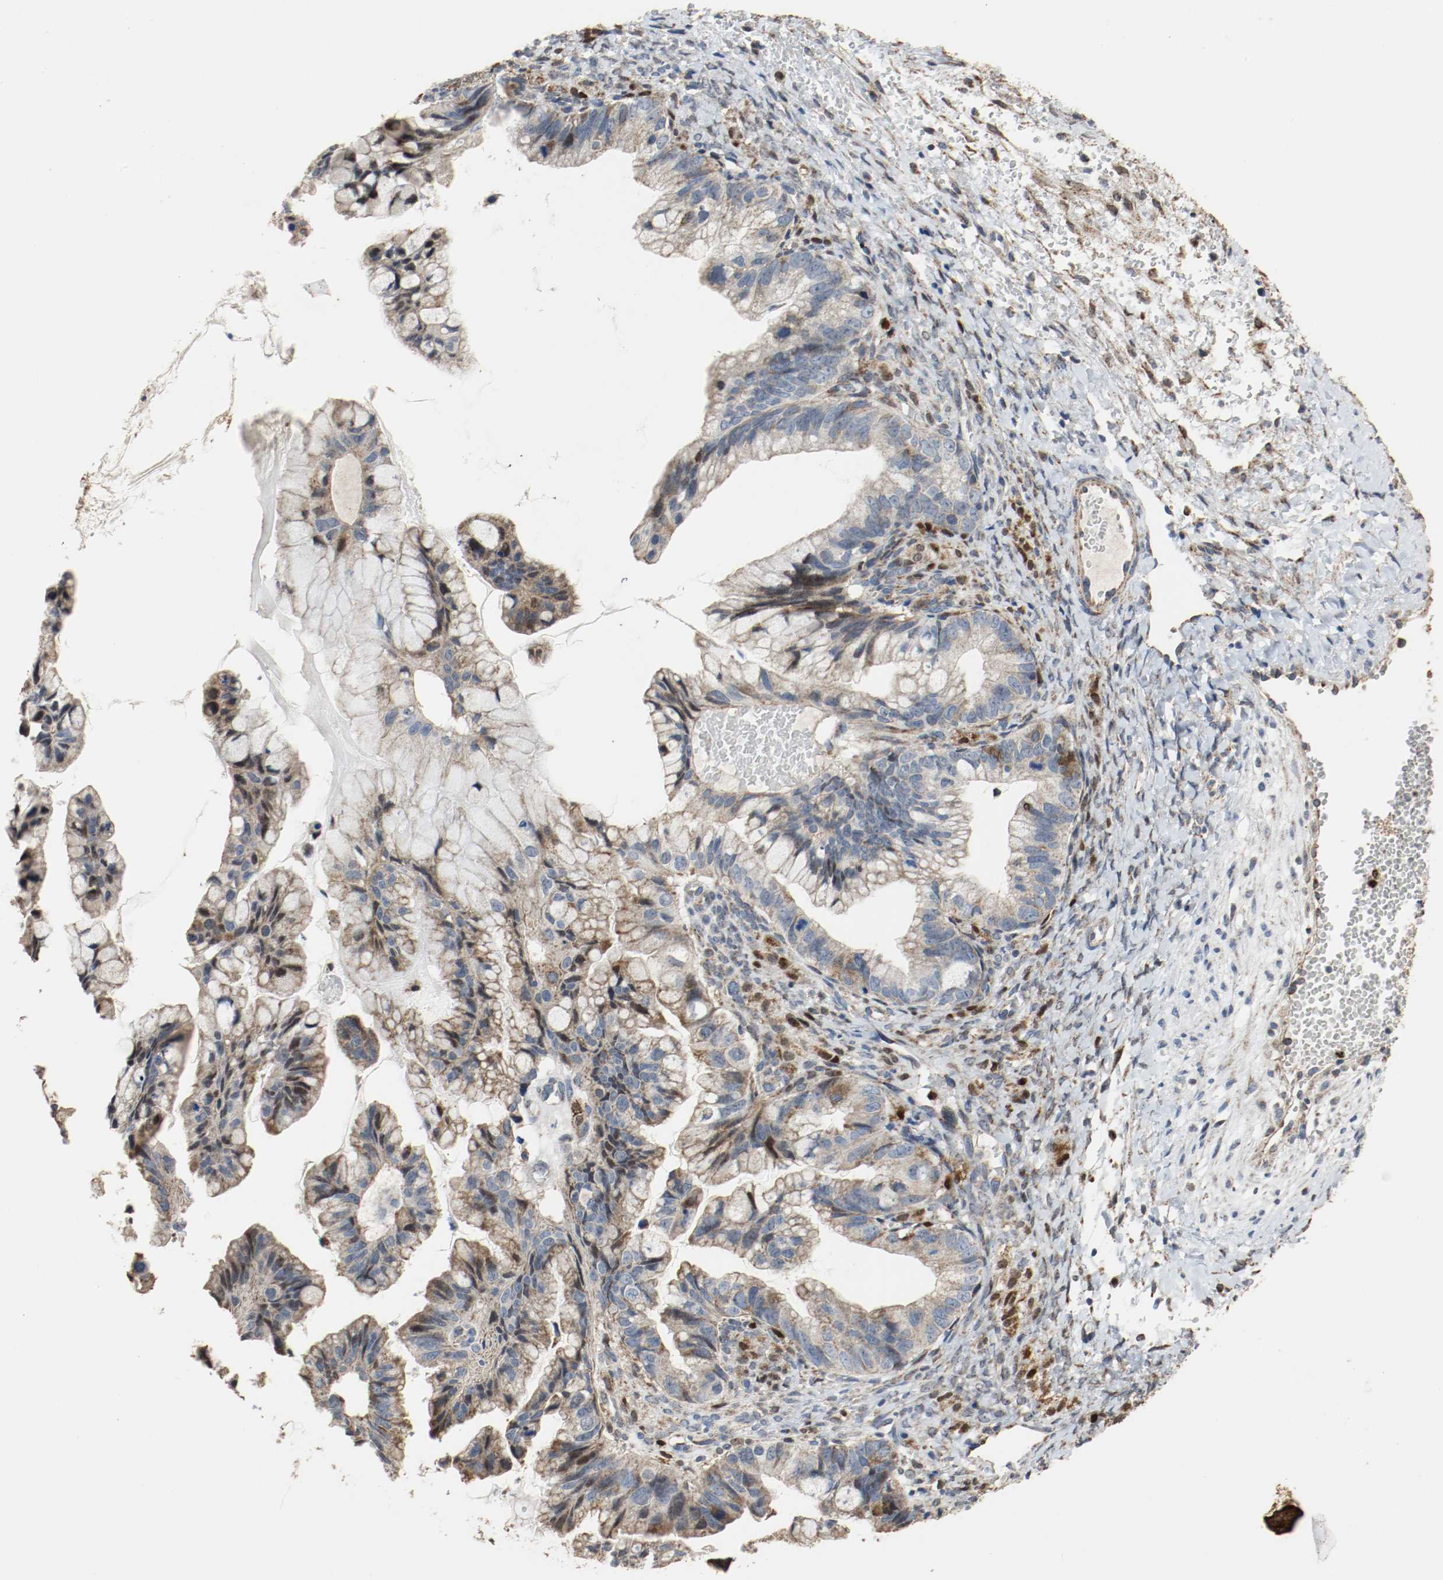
{"staining": {"intensity": "moderate", "quantity": ">75%", "location": "cytoplasmic/membranous,nuclear"}, "tissue": "ovarian cancer", "cell_type": "Tumor cells", "image_type": "cancer", "snomed": [{"axis": "morphology", "description": "Cystadenocarcinoma, mucinous, NOS"}, {"axis": "topography", "description": "Ovary"}], "caption": "A brown stain labels moderate cytoplasmic/membranous and nuclear positivity of a protein in human ovarian cancer tumor cells.", "gene": "ALDH4A1", "patient": {"sex": "female", "age": 36}}